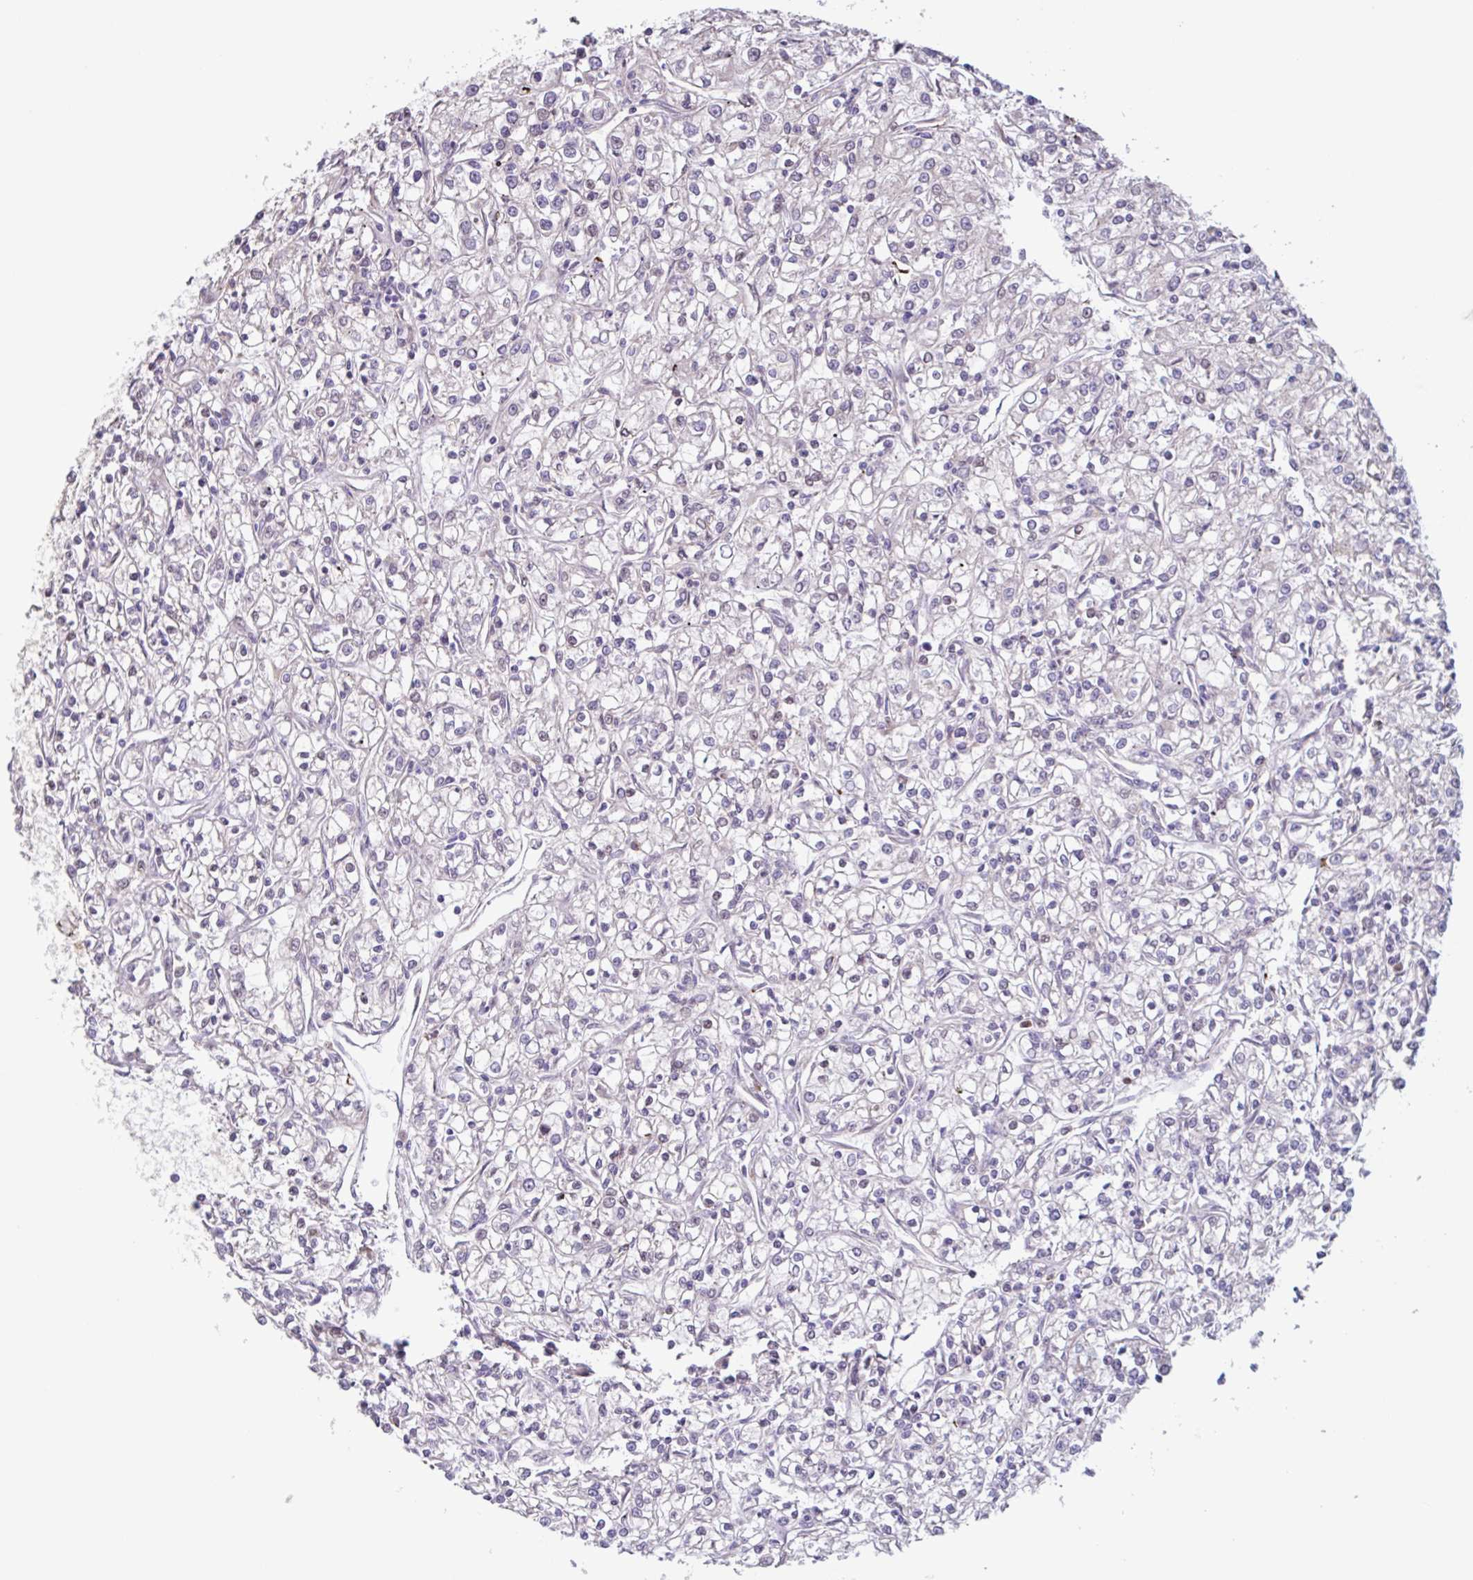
{"staining": {"intensity": "negative", "quantity": "none", "location": "none"}, "tissue": "renal cancer", "cell_type": "Tumor cells", "image_type": "cancer", "snomed": [{"axis": "morphology", "description": "Adenocarcinoma, NOS"}, {"axis": "topography", "description": "Kidney"}], "caption": "Immunohistochemistry (IHC) image of human renal adenocarcinoma stained for a protein (brown), which displays no expression in tumor cells. (Brightfield microscopy of DAB immunohistochemistry at high magnification).", "gene": "TAF1D", "patient": {"sex": "female", "age": 59}}